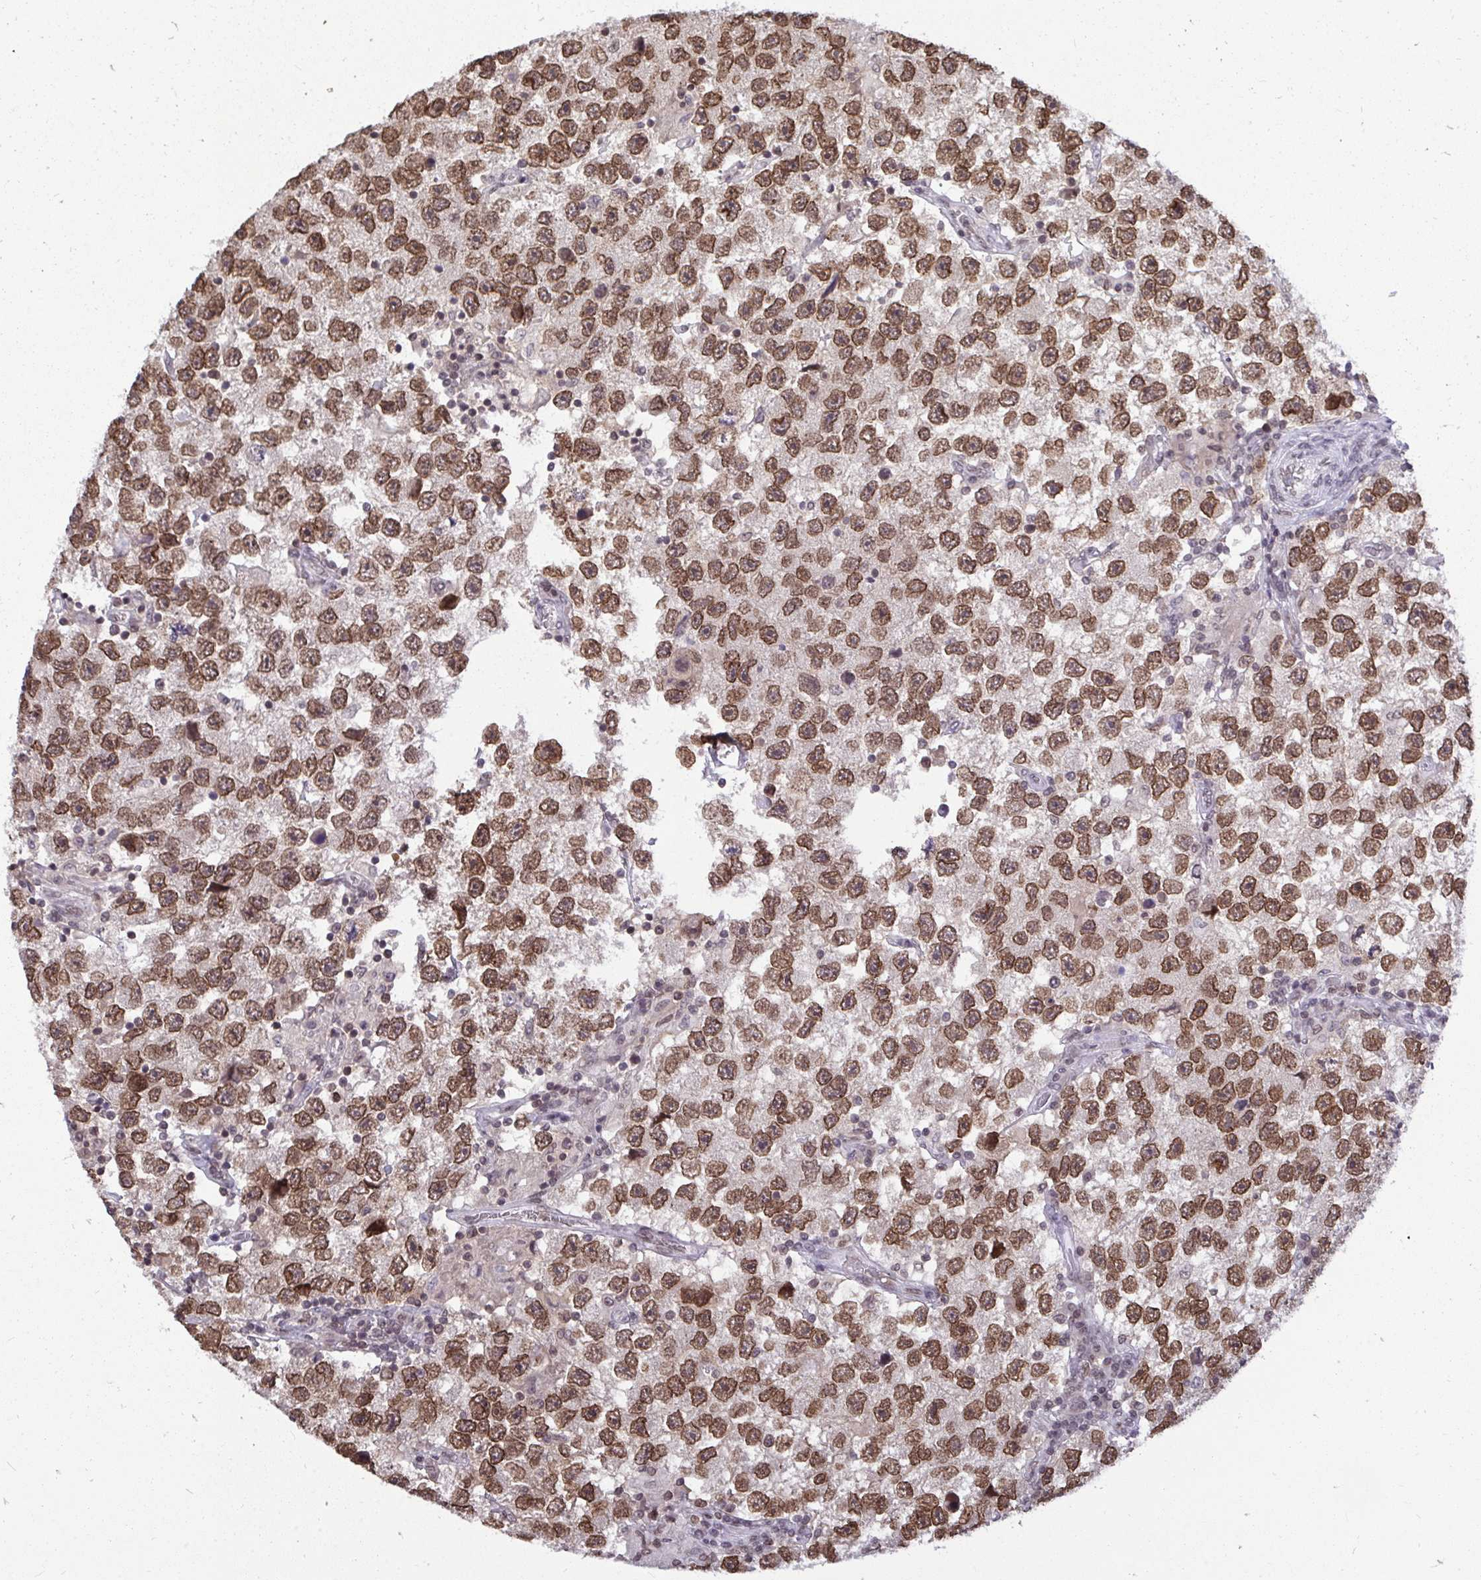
{"staining": {"intensity": "moderate", "quantity": ">75%", "location": "nuclear"}, "tissue": "testis cancer", "cell_type": "Tumor cells", "image_type": "cancer", "snomed": [{"axis": "morphology", "description": "Seminoma, NOS"}, {"axis": "topography", "description": "Testis"}], "caption": "High-power microscopy captured an IHC micrograph of seminoma (testis), revealing moderate nuclear expression in approximately >75% of tumor cells. The protein is stained brown, and the nuclei are stained in blue (DAB IHC with brightfield microscopy, high magnification).", "gene": "JPT1", "patient": {"sex": "male", "age": 26}}